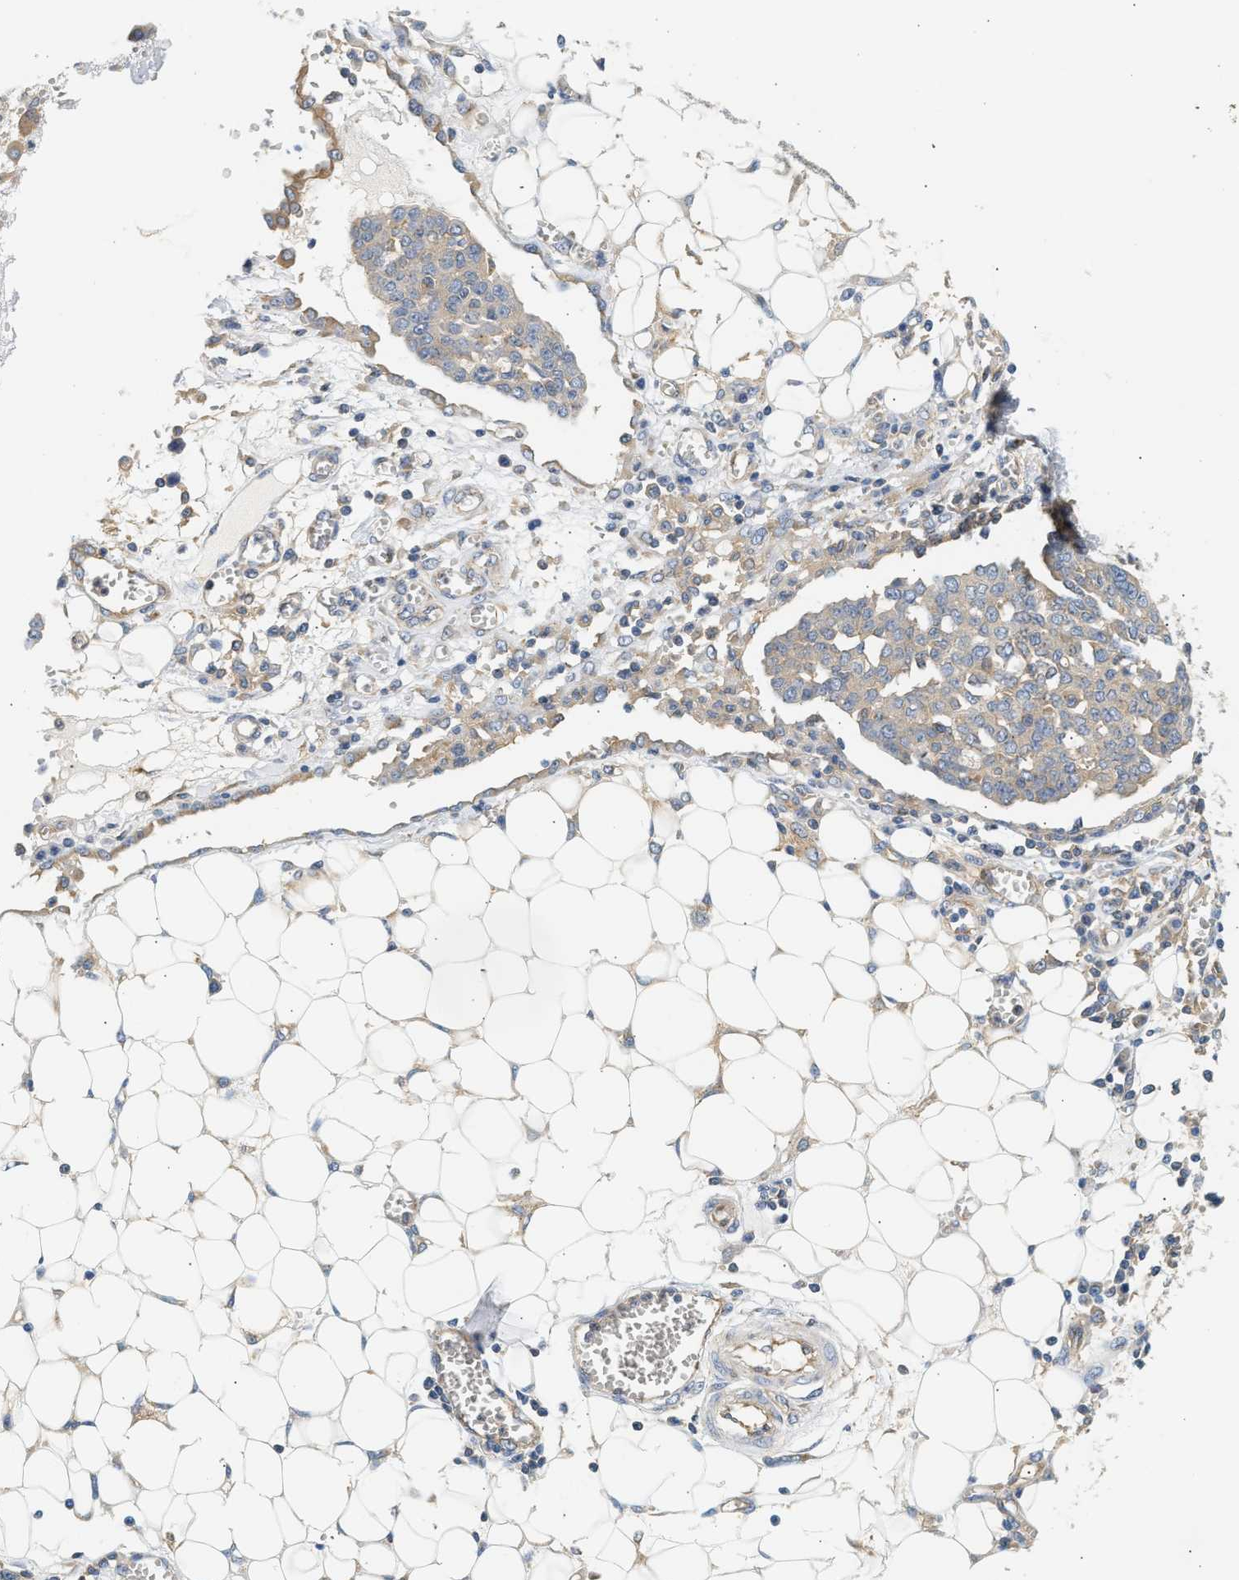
{"staining": {"intensity": "weak", "quantity": "25%-75%", "location": "cytoplasmic/membranous"}, "tissue": "ovarian cancer", "cell_type": "Tumor cells", "image_type": "cancer", "snomed": [{"axis": "morphology", "description": "Cystadenocarcinoma, serous, NOS"}, {"axis": "topography", "description": "Soft tissue"}, {"axis": "topography", "description": "Ovary"}], "caption": "Human serous cystadenocarcinoma (ovarian) stained with a protein marker displays weak staining in tumor cells.", "gene": "PAFAH1B1", "patient": {"sex": "female", "age": 57}}